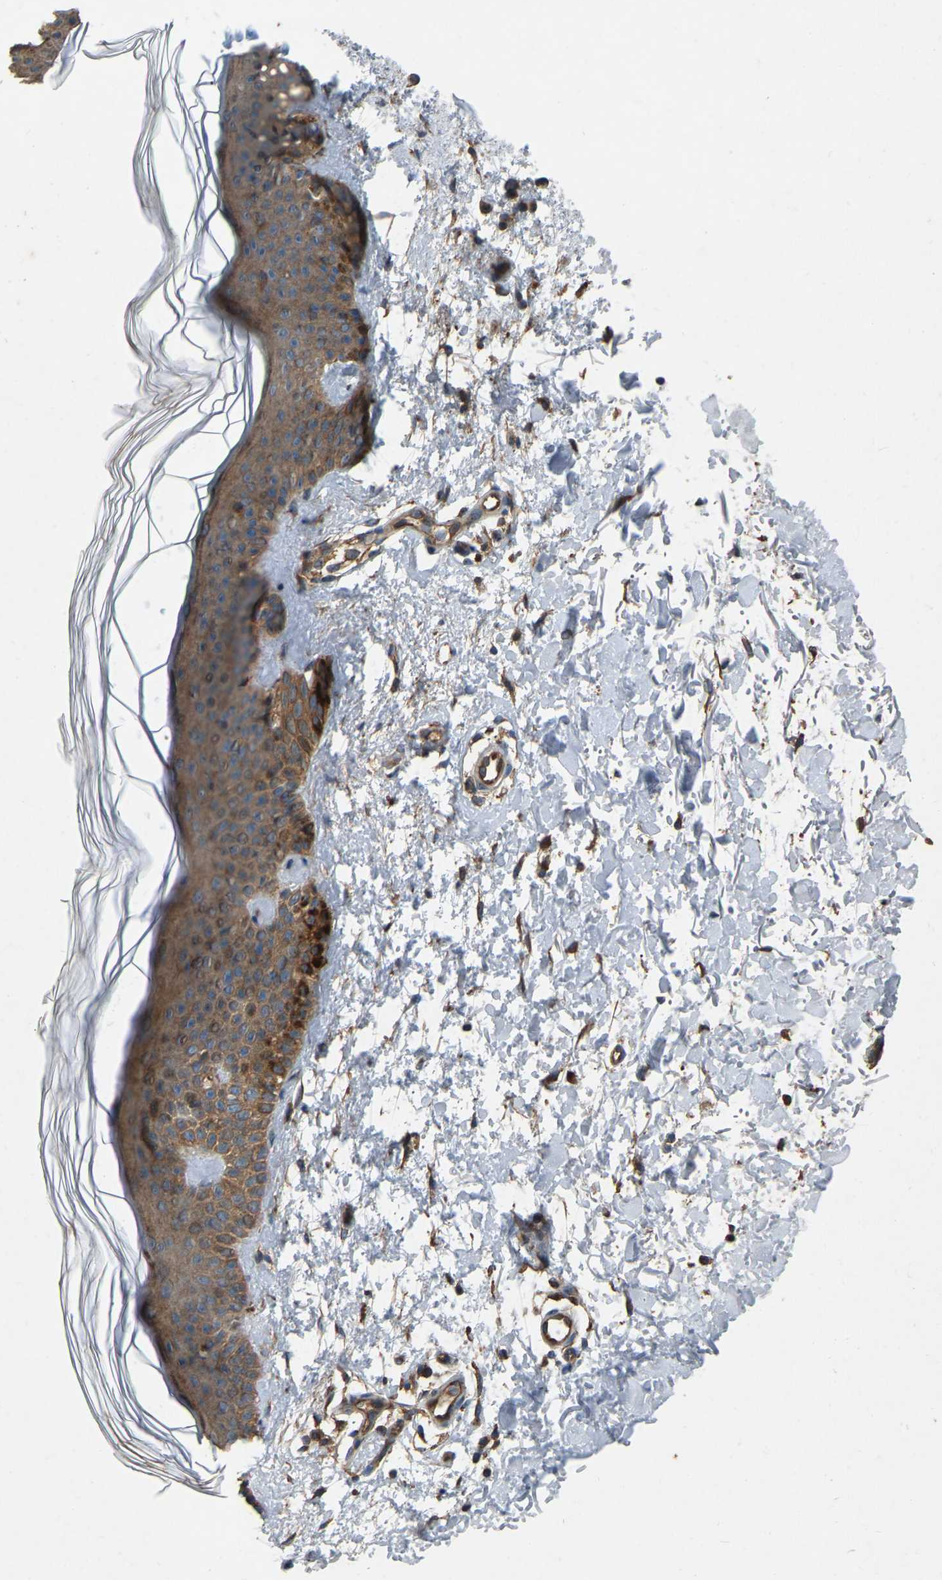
{"staining": {"intensity": "moderate", "quantity": ">75%", "location": "cytoplasmic/membranous"}, "tissue": "skin", "cell_type": "Fibroblasts", "image_type": "normal", "snomed": [{"axis": "morphology", "description": "Normal tissue, NOS"}, {"axis": "morphology", "description": "Malignant melanoma, NOS"}, {"axis": "topography", "description": "Skin"}], "caption": "The photomicrograph demonstrates staining of benign skin, revealing moderate cytoplasmic/membranous protein positivity (brown color) within fibroblasts.", "gene": "SAMD9L", "patient": {"sex": "male", "age": 83}}